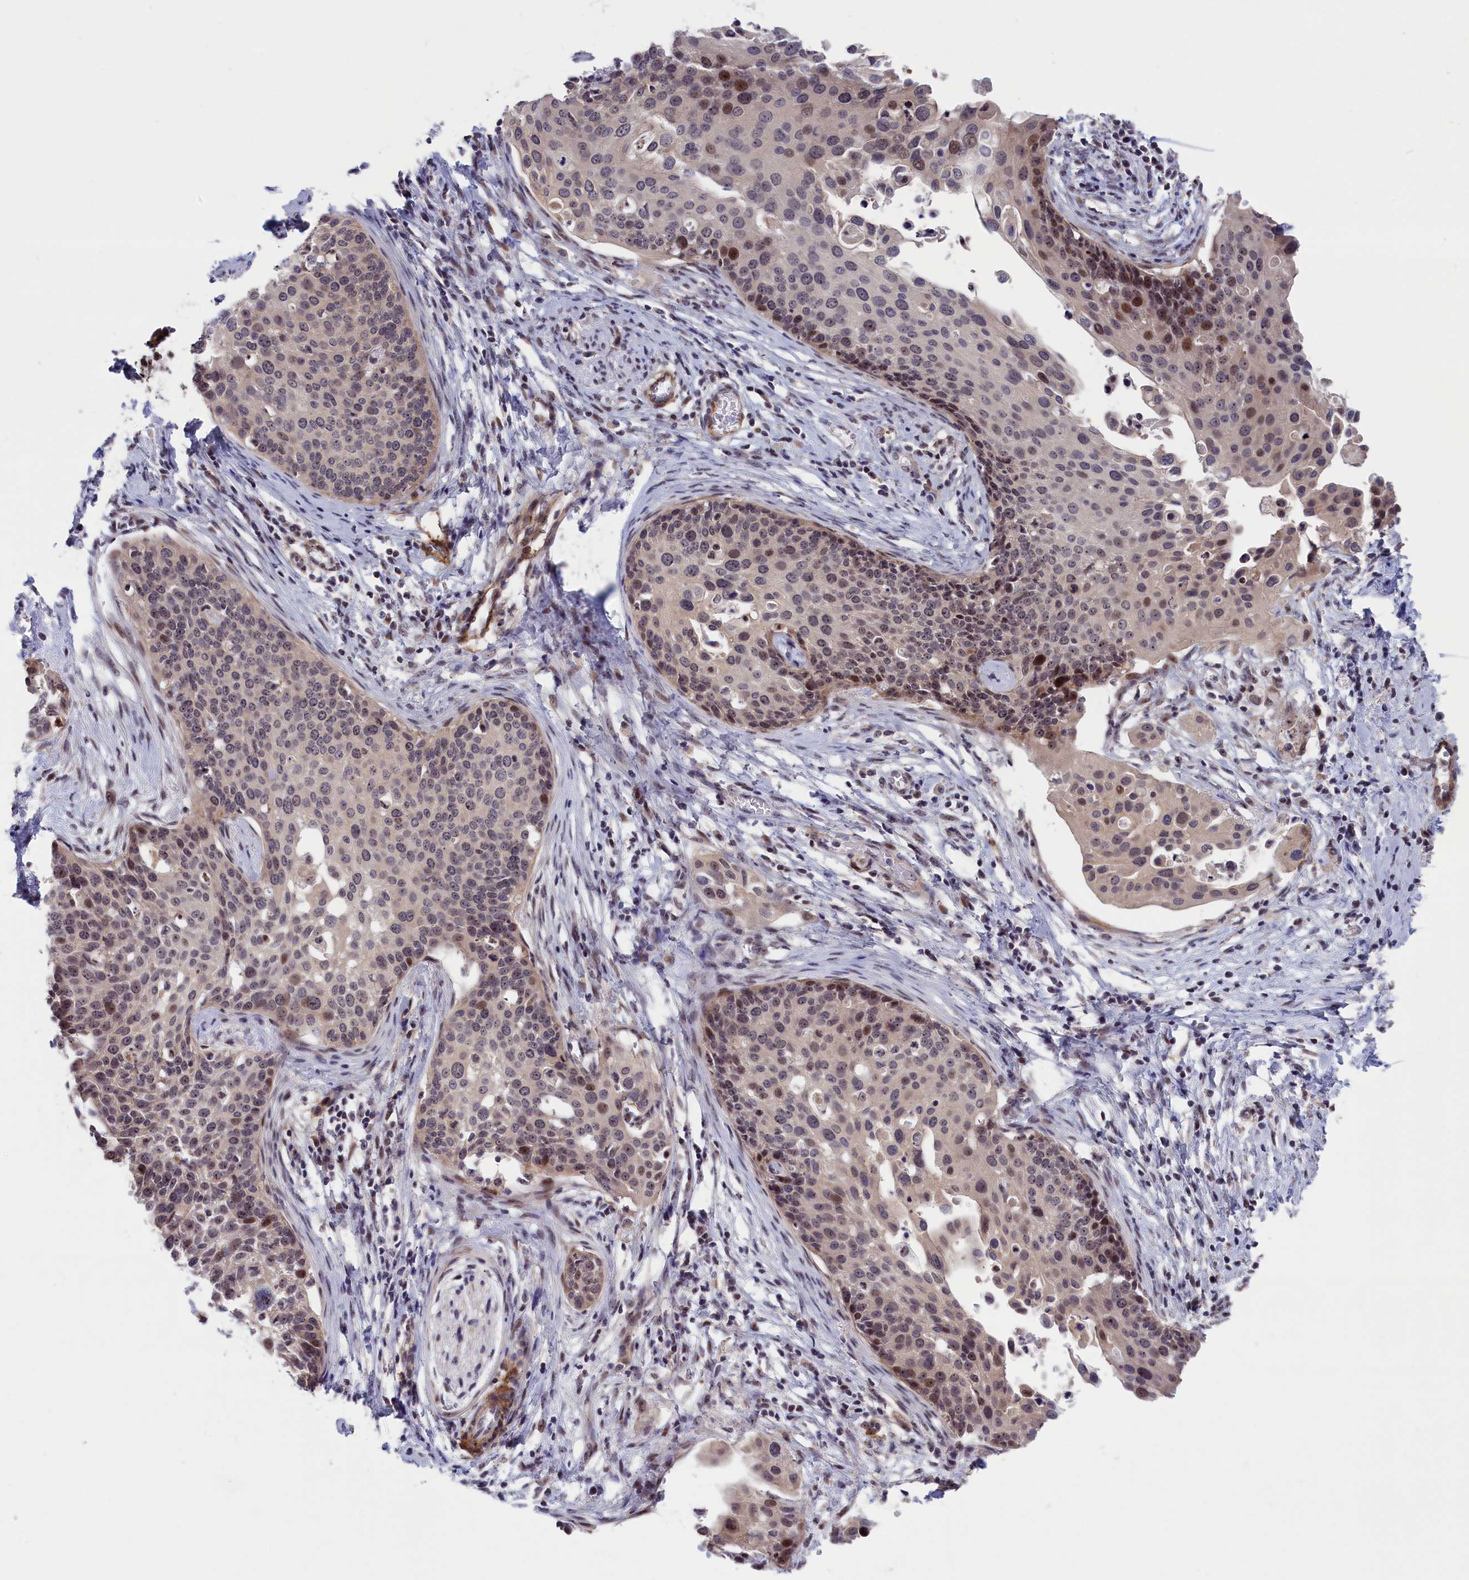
{"staining": {"intensity": "moderate", "quantity": "25%-75%", "location": "nuclear"}, "tissue": "cervical cancer", "cell_type": "Tumor cells", "image_type": "cancer", "snomed": [{"axis": "morphology", "description": "Squamous cell carcinoma, NOS"}, {"axis": "topography", "description": "Cervix"}], "caption": "An image showing moderate nuclear staining in approximately 25%-75% of tumor cells in cervical squamous cell carcinoma, as visualized by brown immunohistochemical staining.", "gene": "PPAN", "patient": {"sex": "female", "age": 44}}